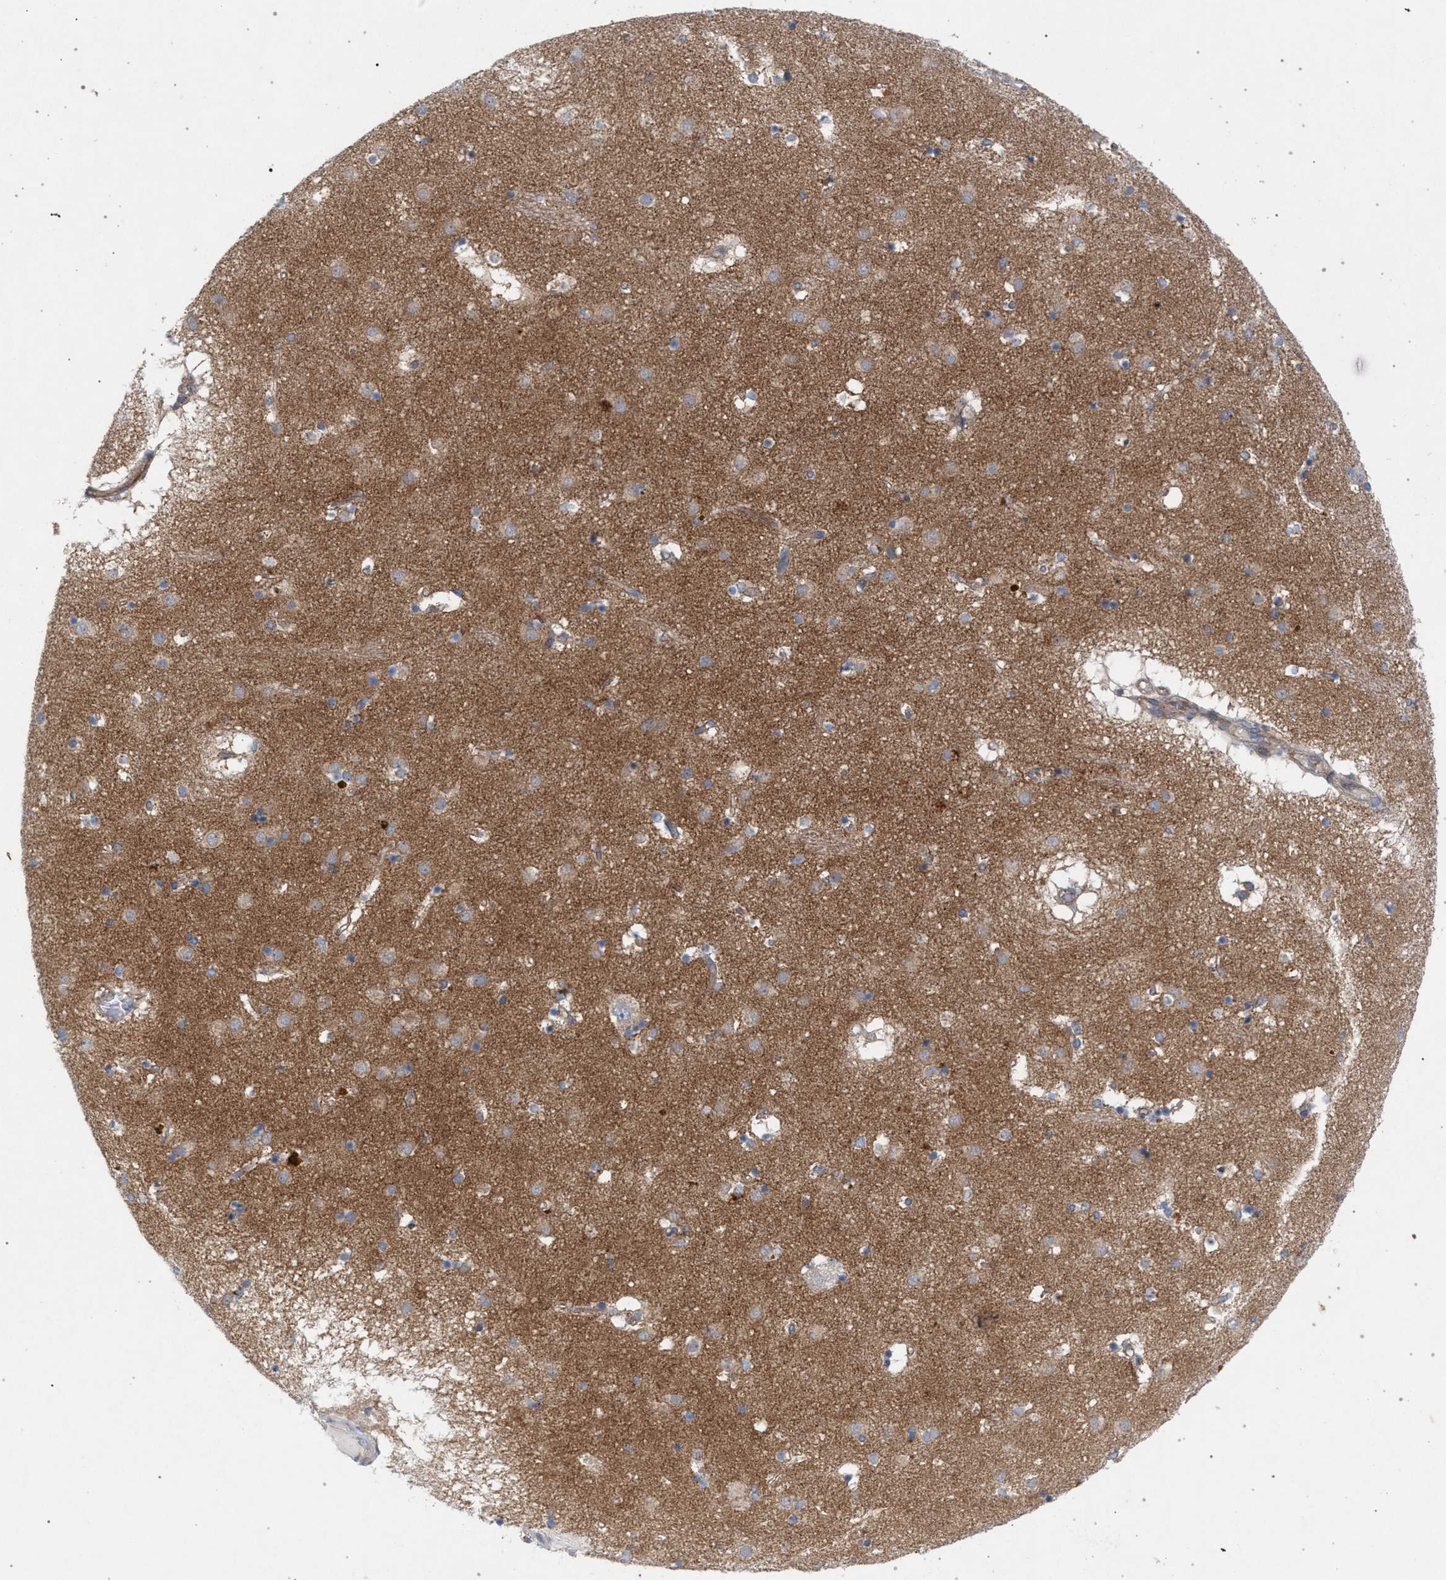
{"staining": {"intensity": "weak", "quantity": "25%-75%", "location": "cytoplasmic/membranous"}, "tissue": "caudate", "cell_type": "Glial cells", "image_type": "normal", "snomed": [{"axis": "morphology", "description": "Normal tissue, NOS"}, {"axis": "topography", "description": "Lateral ventricle wall"}], "caption": "The immunohistochemical stain highlights weak cytoplasmic/membranous positivity in glial cells of benign caudate.", "gene": "MAMDC2", "patient": {"sex": "male", "age": 70}}